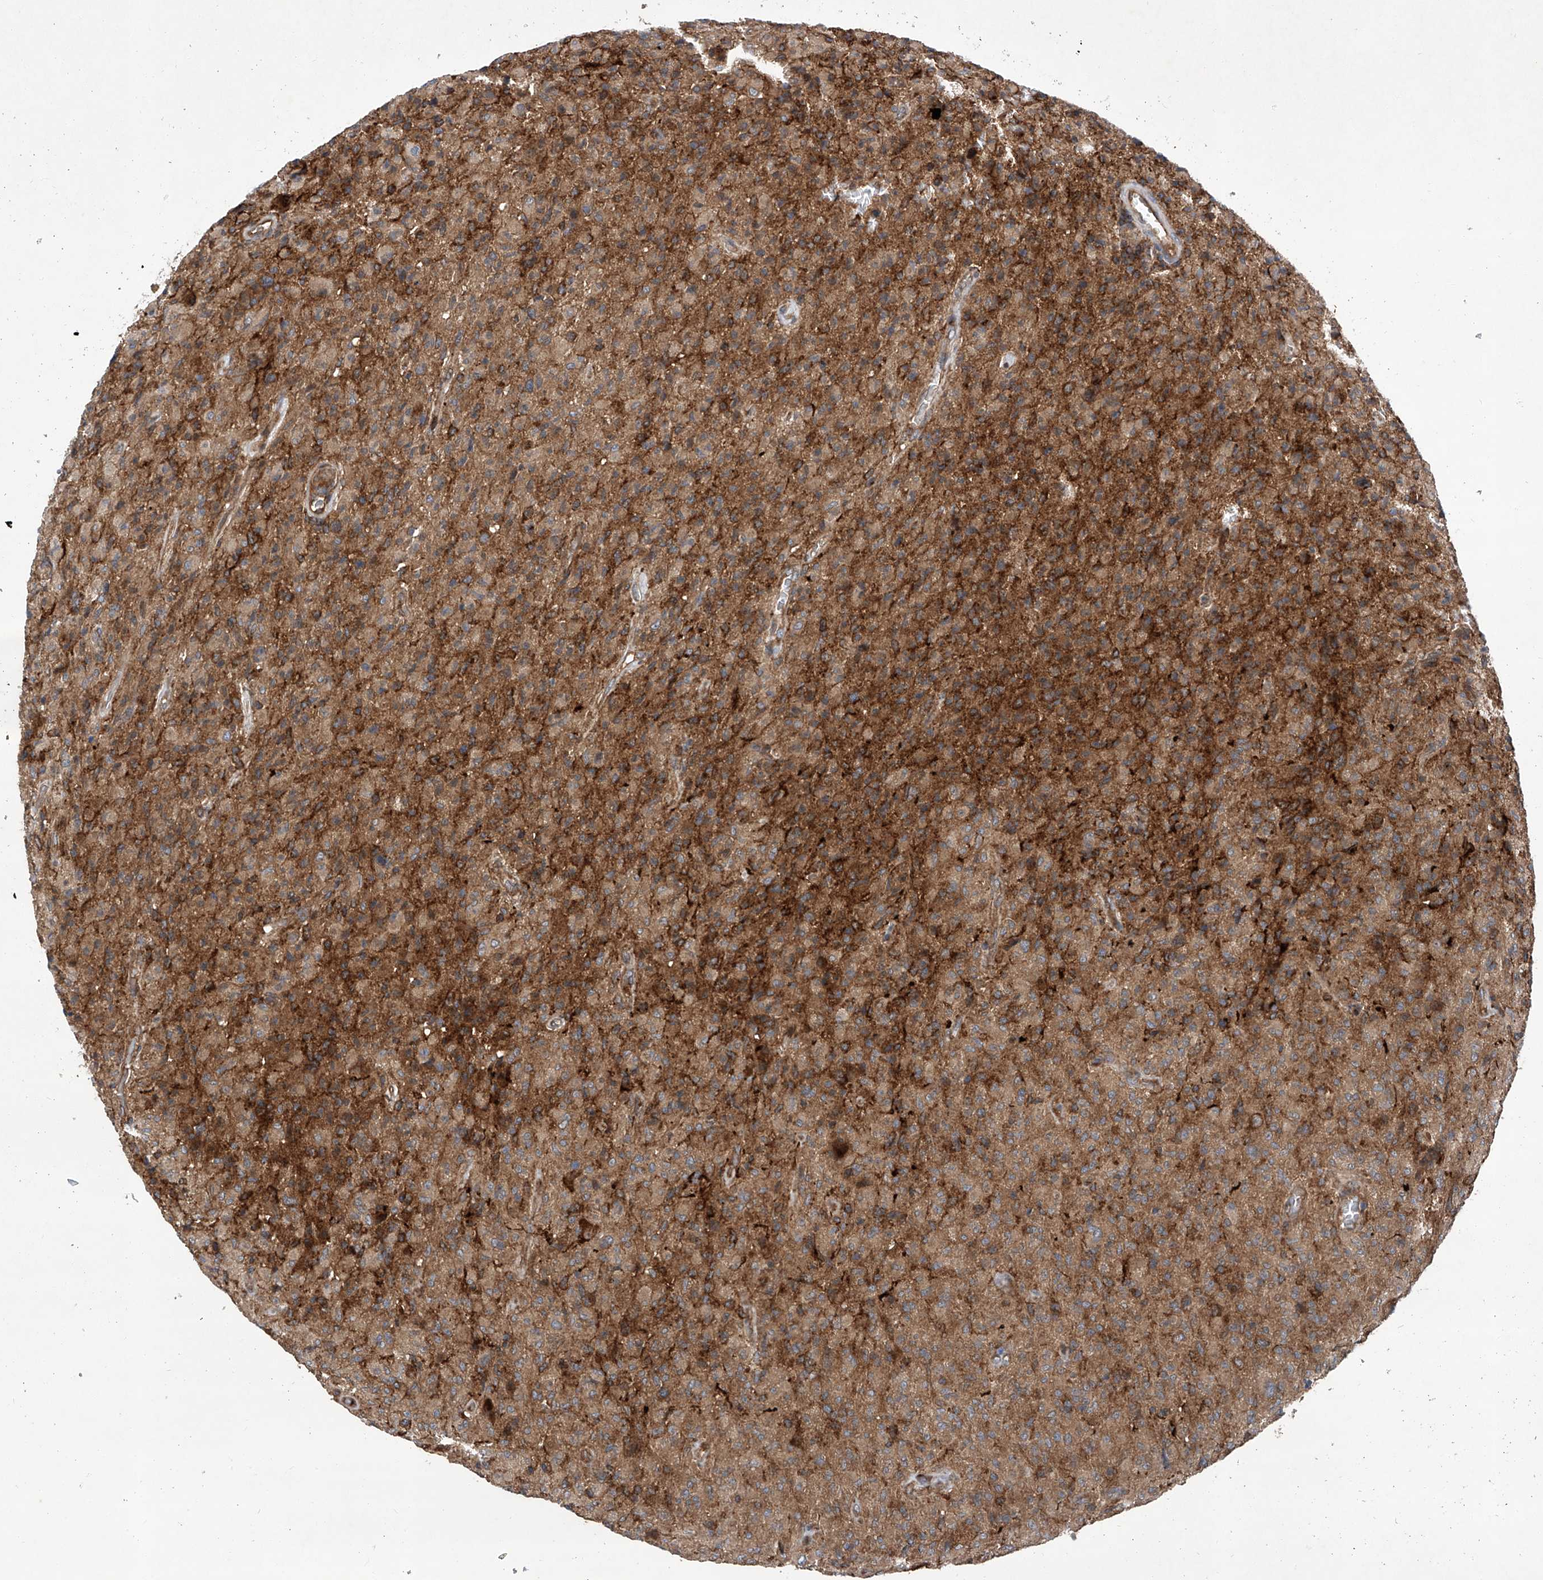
{"staining": {"intensity": "moderate", "quantity": ">75%", "location": "cytoplasmic/membranous"}, "tissue": "glioma", "cell_type": "Tumor cells", "image_type": "cancer", "snomed": [{"axis": "morphology", "description": "Glioma, malignant, High grade"}, {"axis": "topography", "description": "Brain"}], "caption": "This histopathology image reveals immunohistochemistry staining of human malignant high-grade glioma, with medium moderate cytoplasmic/membranous staining in about >75% of tumor cells.", "gene": "SMAP1", "patient": {"sex": "female", "age": 57}}